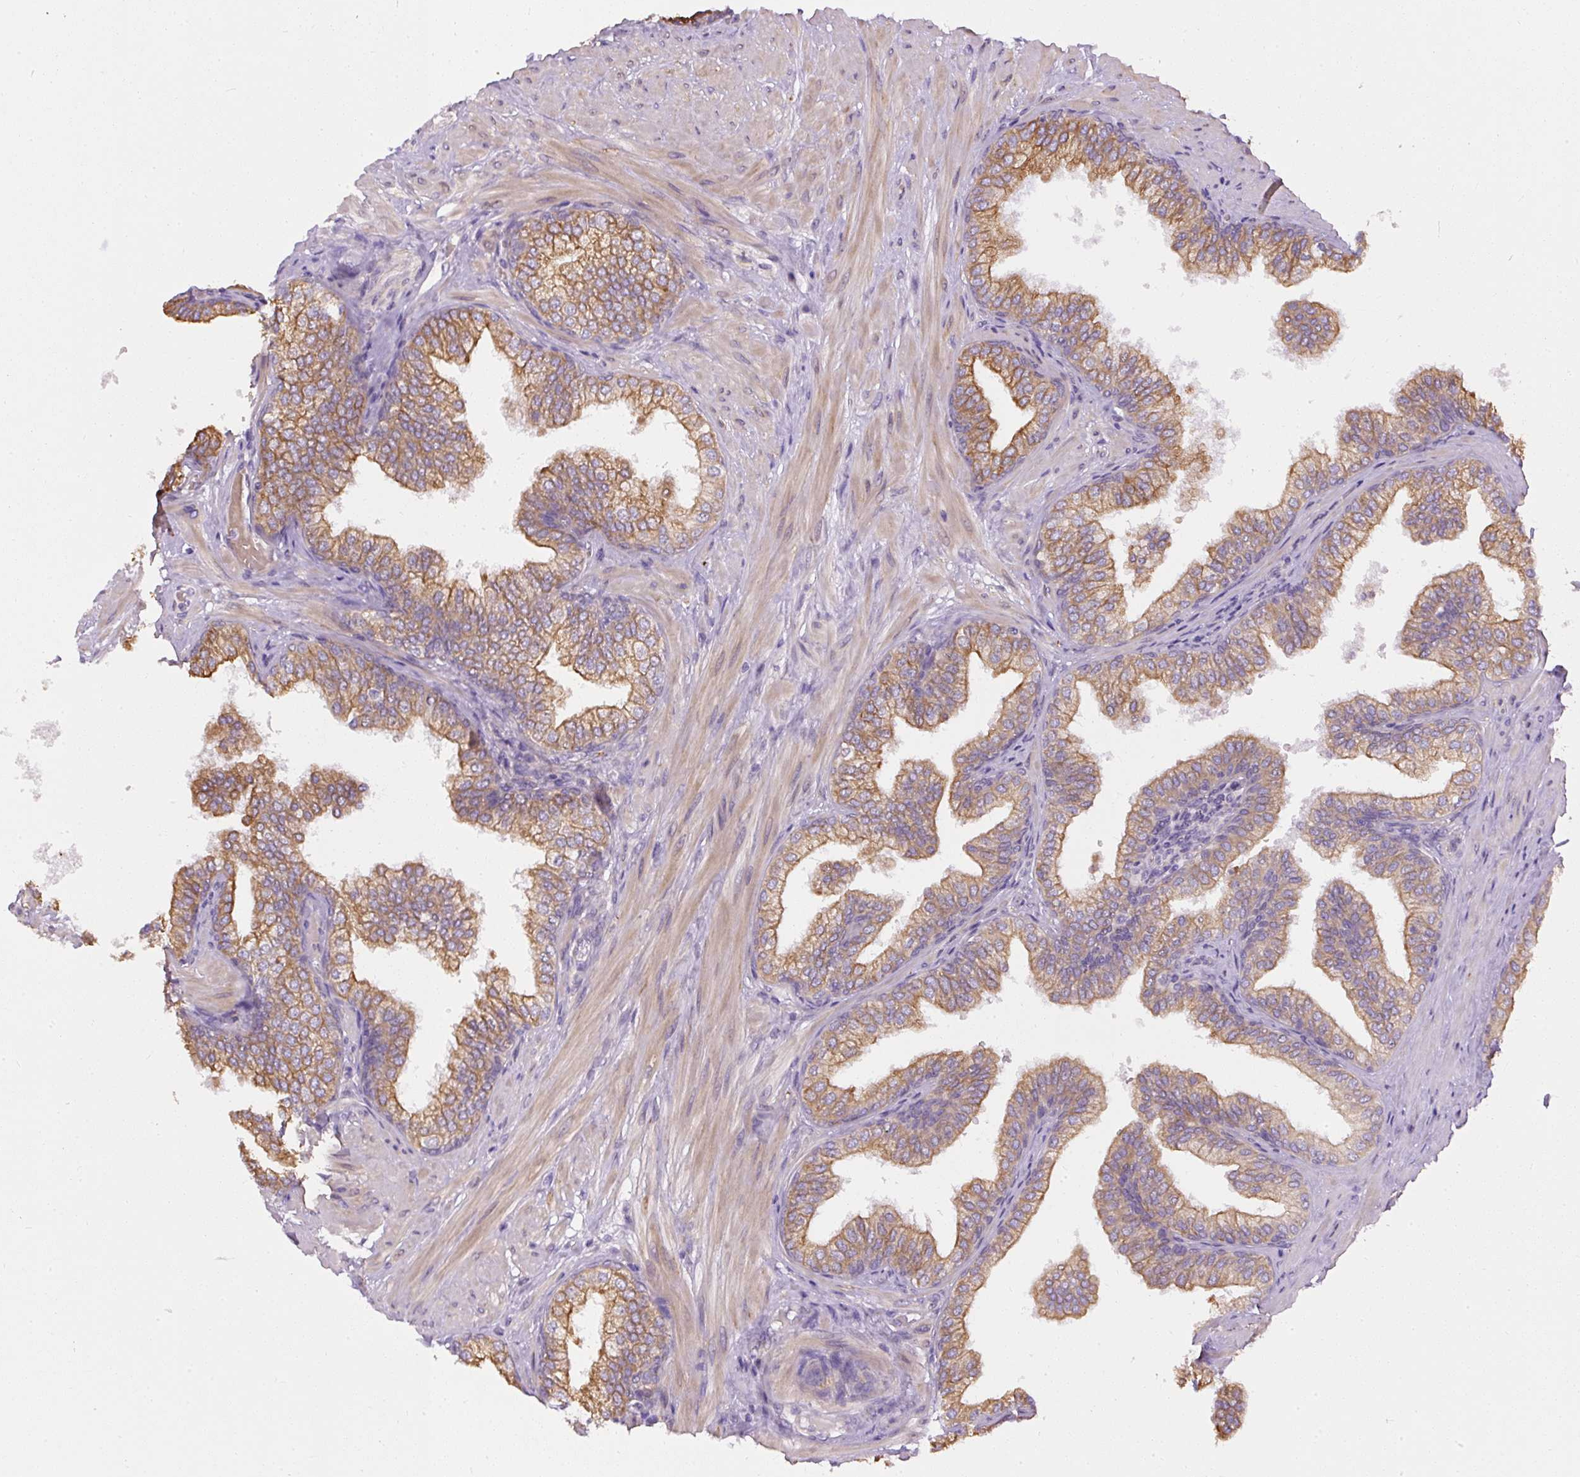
{"staining": {"intensity": "moderate", "quantity": ">75%", "location": "cytoplasmic/membranous"}, "tissue": "prostate", "cell_type": "Glandular cells", "image_type": "normal", "snomed": [{"axis": "morphology", "description": "Normal tissue, NOS"}, {"axis": "topography", "description": "Prostate"}], "caption": "DAB immunohistochemical staining of unremarkable prostate exhibits moderate cytoplasmic/membranous protein positivity in about >75% of glandular cells.", "gene": "FAM149A", "patient": {"sex": "male", "age": 60}}